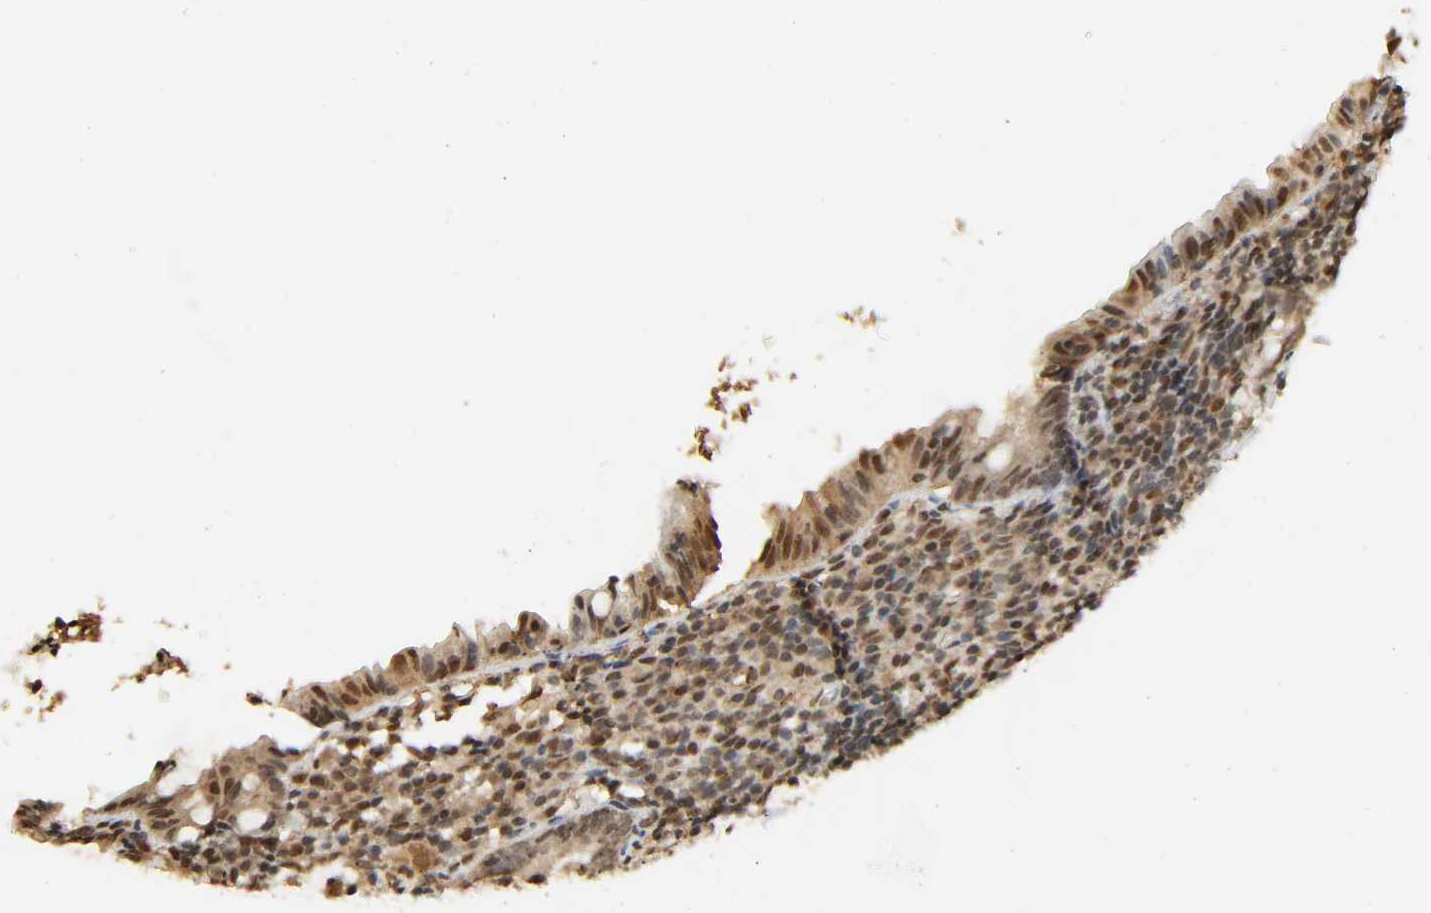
{"staining": {"intensity": "moderate", "quantity": "<25%", "location": "cytoplasmic/membranous,nuclear"}, "tissue": "appendix", "cell_type": "Glandular cells", "image_type": "normal", "snomed": [{"axis": "morphology", "description": "Normal tissue, NOS"}, {"axis": "topography", "description": "Appendix"}], "caption": "Glandular cells show low levels of moderate cytoplasmic/membranous,nuclear staining in about <25% of cells in unremarkable human appendix. Nuclei are stained in blue.", "gene": "UBC", "patient": {"sex": "female", "age": 10}}